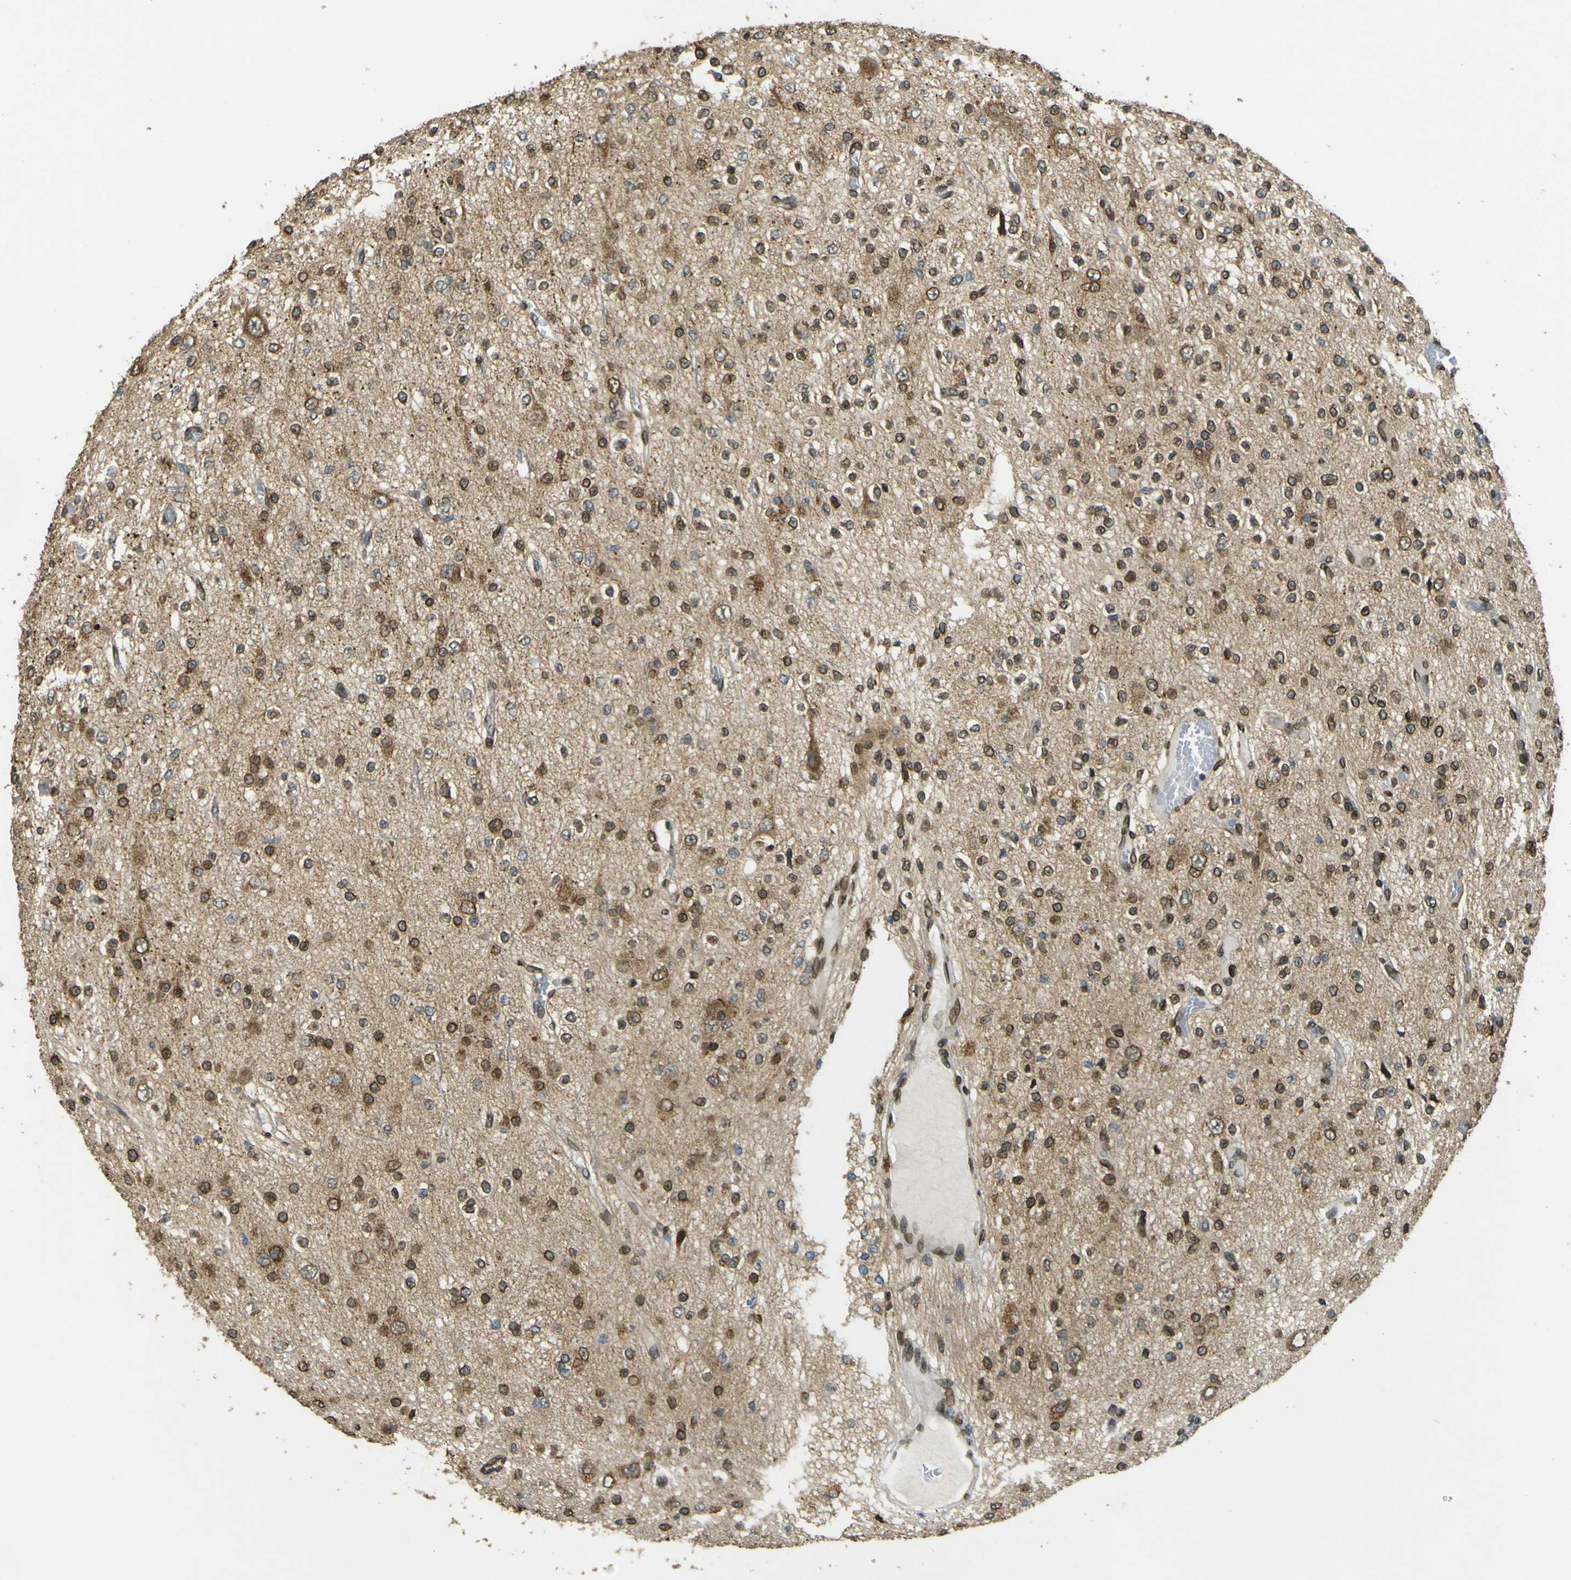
{"staining": {"intensity": "moderate", "quantity": "25%-75%", "location": "cytoplasmic/membranous,nuclear"}, "tissue": "glioma", "cell_type": "Tumor cells", "image_type": "cancer", "snomed": [{"axis": "morphology", "description": "Glioma, malignant, Low grade"}, {"axis": "topography", "description": "Brain"}], "caption": "Protein expression by immunohistochemistry (IHC) exhibits moderate cytoplasmic/membranous and nuclear staining in about 25%-75% of tumor cells in malignant glioma (low-grade).", "gene": "GALNT1", "patient": {"sex": "male", "age": 38}}